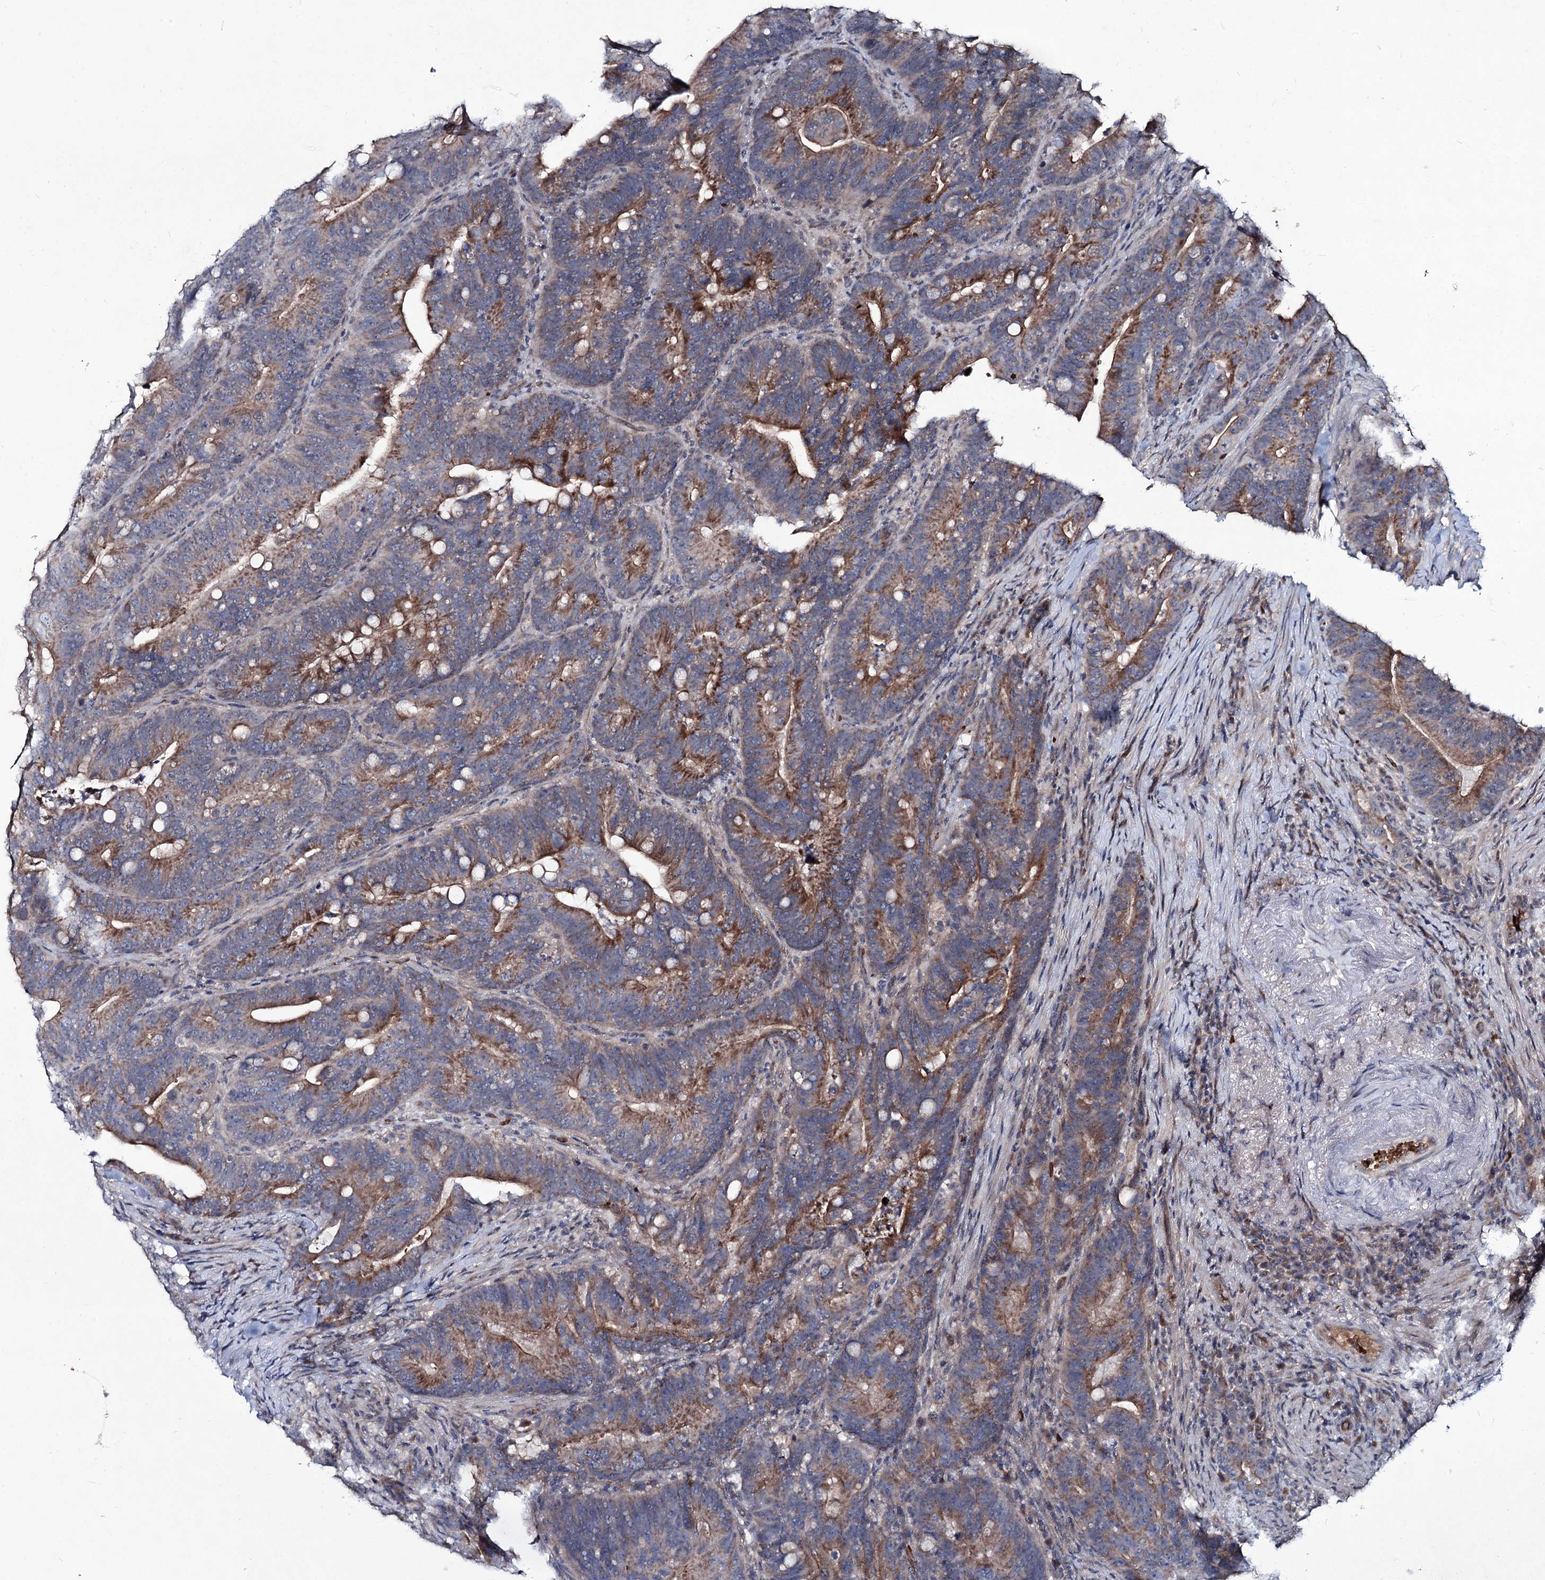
{"staining": {"intensity": "moderate", "quantity": ">75%", "location": "cytoplasmic/membranous"}, "tissue": "colorectal cancer", "cell_type": "Tumor cells", "image_type": "cancer", "snomed": [{"axis": "morphology", "description": "Adenocarcinoma, NOS"}, {"axis": "topography", "description": "Colon"}], "caption": "Protein staining of colorectal cancer tissue exhibits moderate cytoplasmic/membranous staining in about >75% of tumor cells. (brown staining indicates protein expression, while blue staining denotes nuclei).", "gene": "RNF6", "patient": {"sex": "female", "age": 66}}